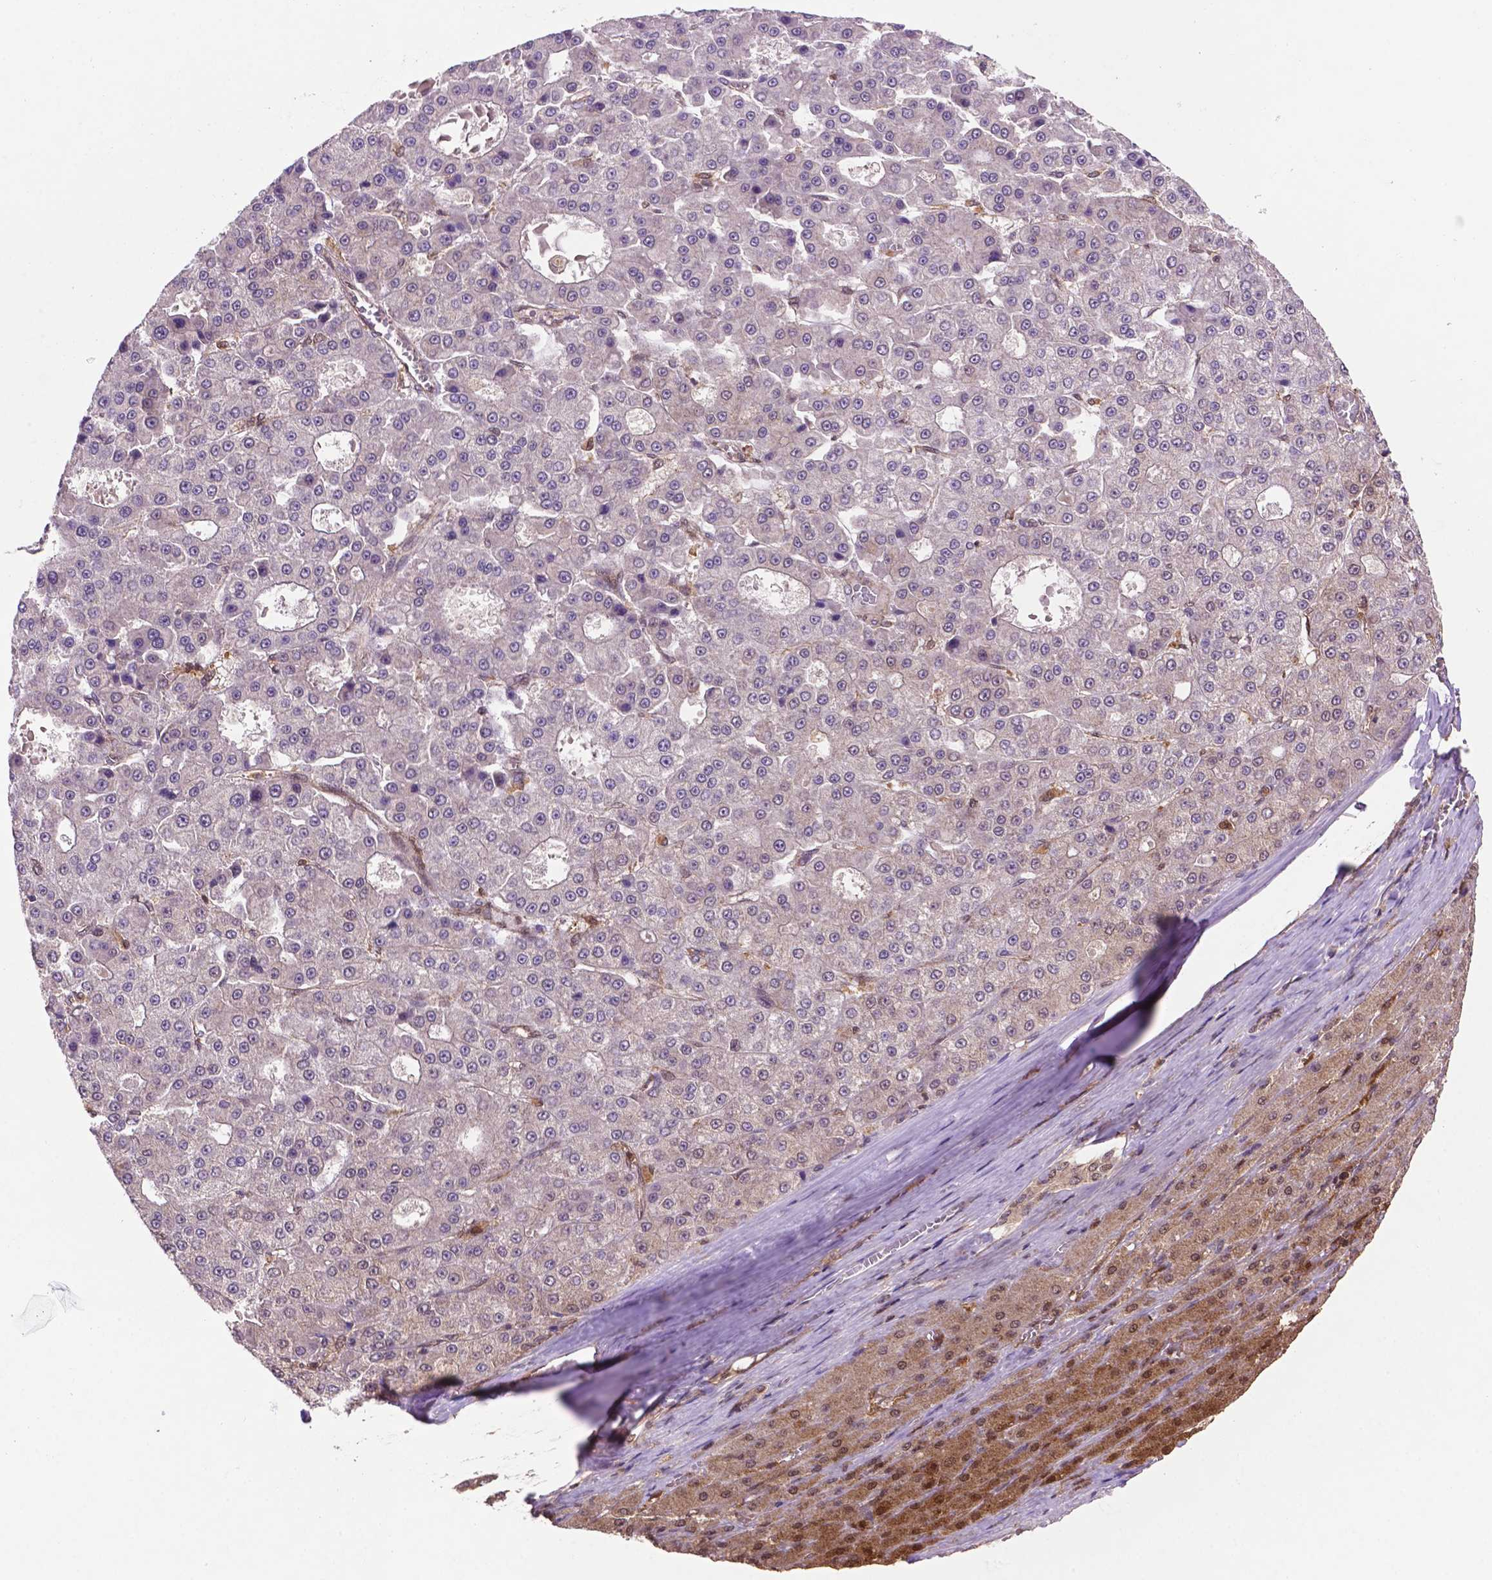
{"staining": {"intensity": "negative", "quantity": "none", "location": "none"}, "tissue": "liver cancer", "cell_type": "Tumor cells", "image_type": "cancer", "snomed": [{"axis": "morphology", "description": "Carcinoma, Hepatocellular, NOS"}, {"axis": "topography", "description": "Liver"}], "caption": "Tumor cells are negative for brown protein staining in liver cancer (hepatocellular carcinoma).", "gene": "UBE2L6", "patient": {"sex": "male", "age": 70}}